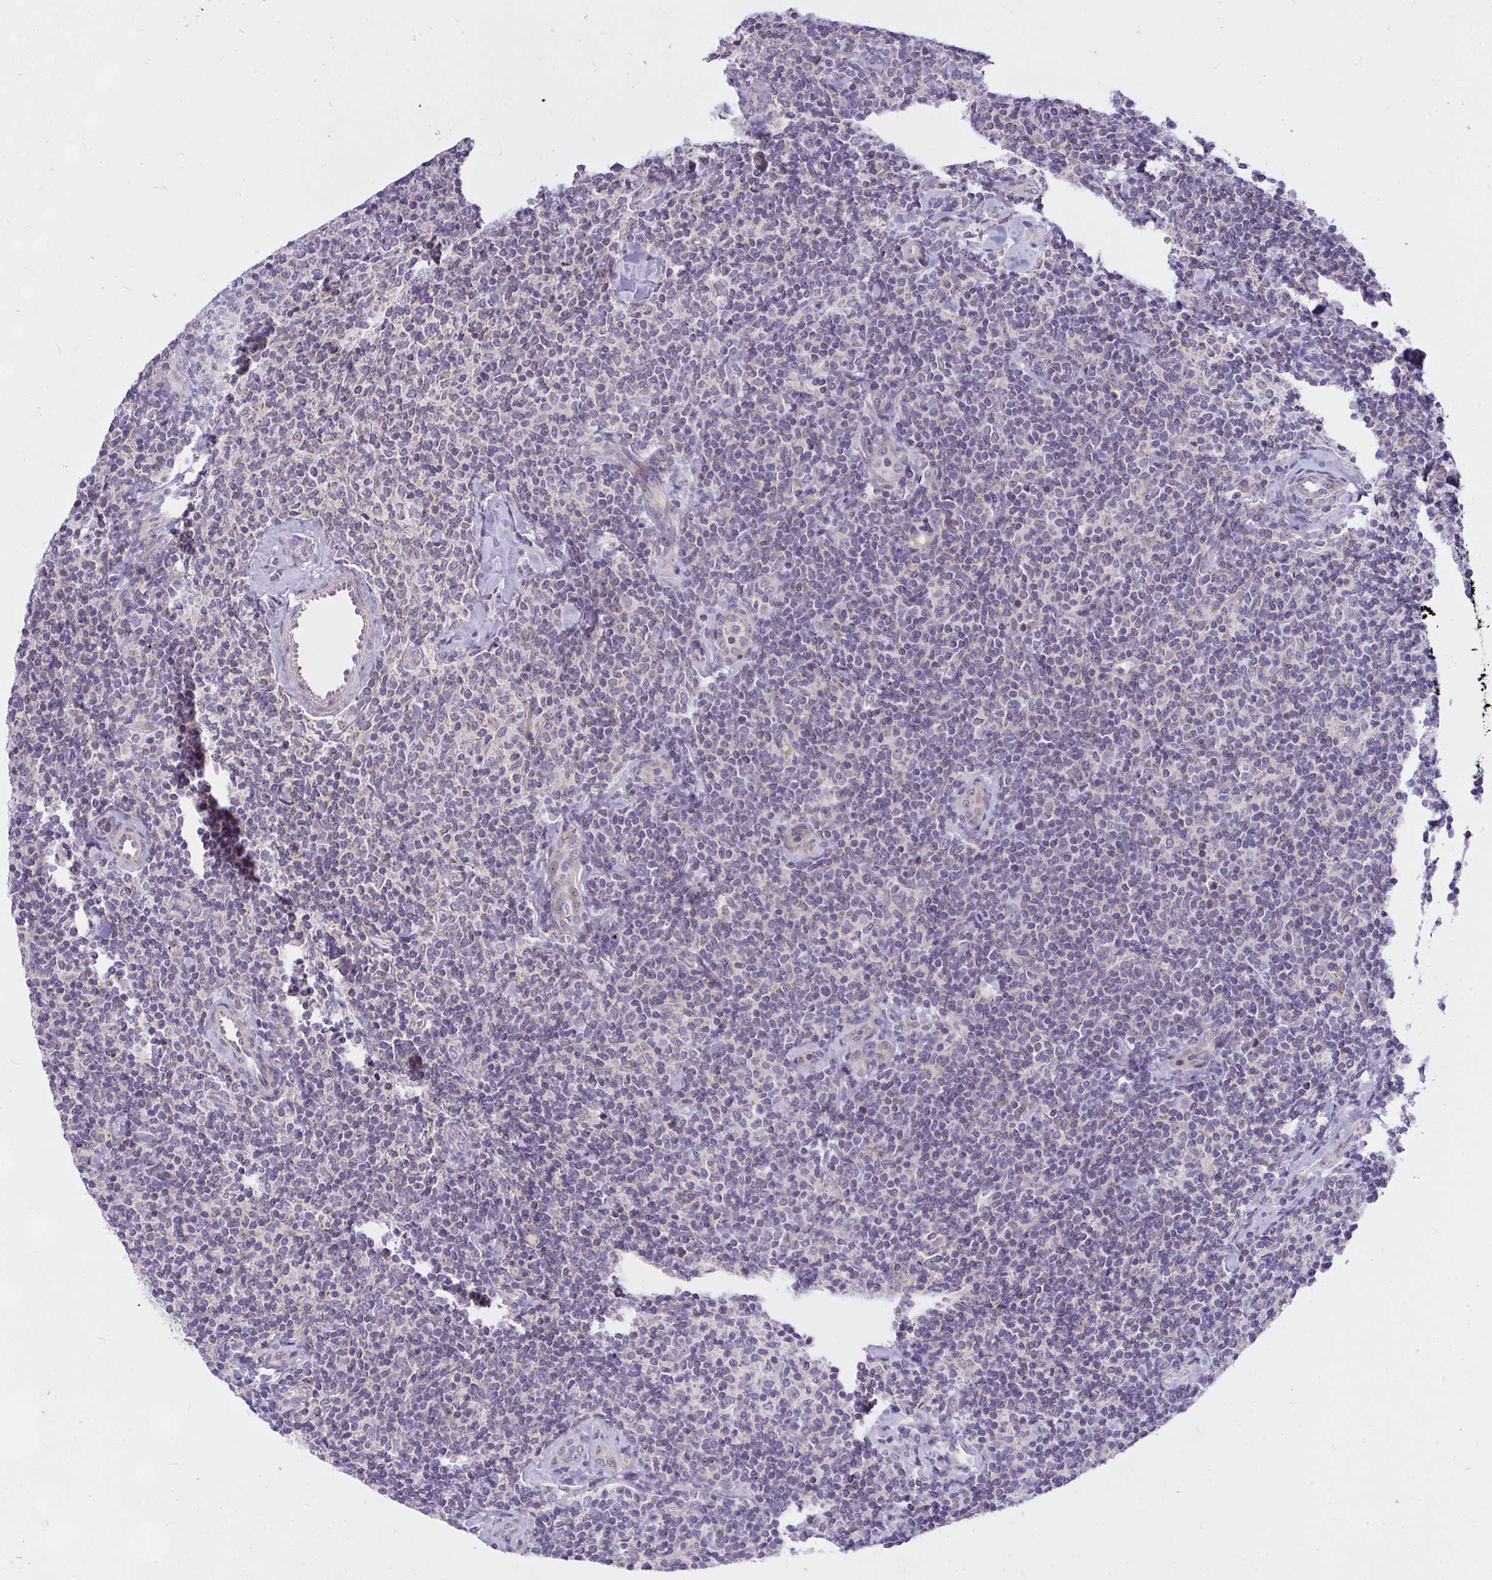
{"staining": {"intensity": "negative", "quantity": "none", "location": "none"}, "tissue": "lymphoma", "cell_type": "Tumor cells", "image_type": "cancer", "snomed": [{"axis": "morphology", "description": "Malignant lymphoma, non-Hodgkin's type, Low grade"}, {"axis": "topography", "description": "Lymph node"}], "caption": "Immunohistochemistry (IHC) of malignant lymphoma, non-Hodgkin's type (low-grade) reveals no expression in tumor cells. The staining is performed using DAB brown chromogen with nuclei counter-stained in using hematoxylin.", "gene": "CEP63", "patient": {"sex": "female", "age": 56}}